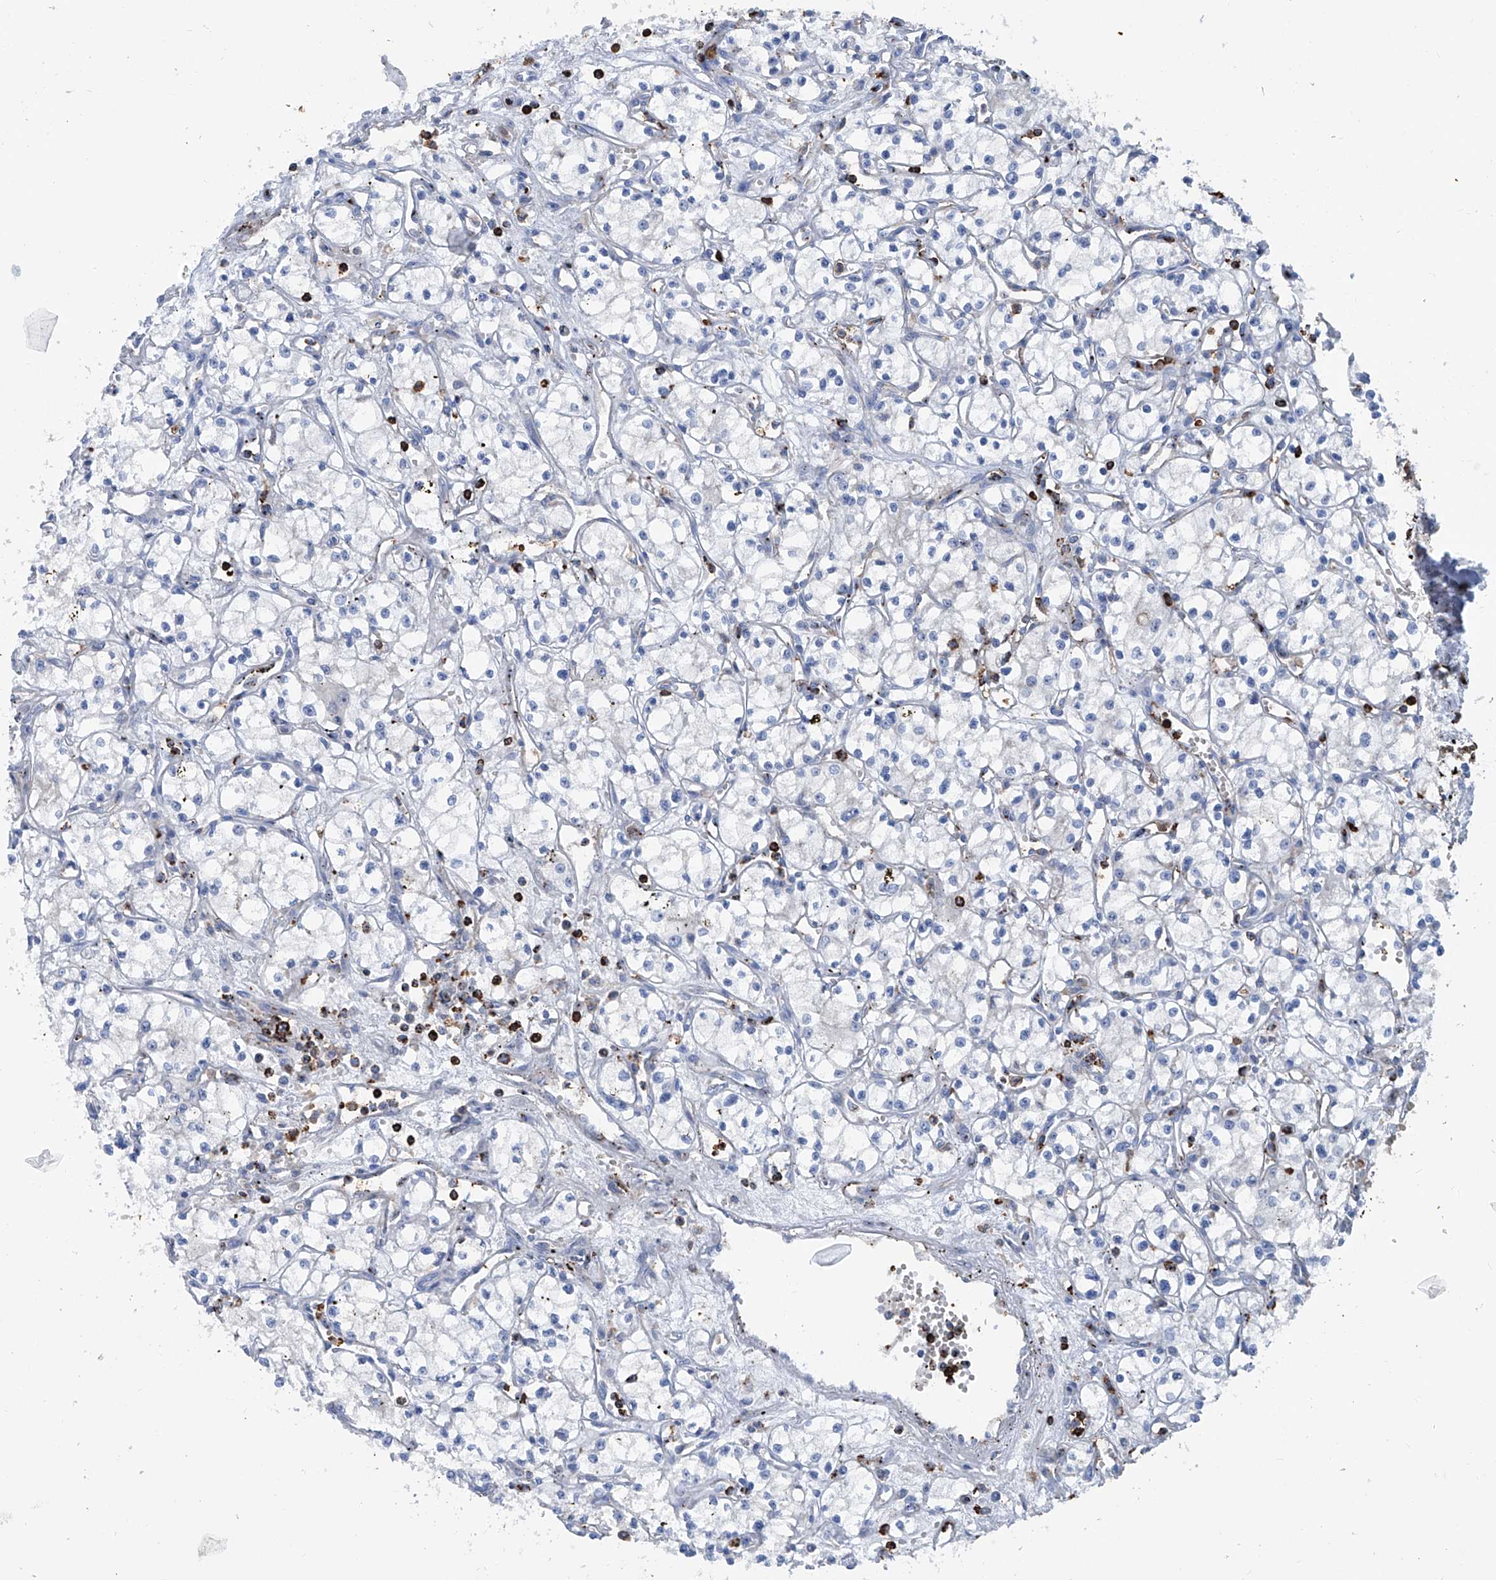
{"staining": {"intensity": "negative", "quantity": "none", "location": "none"}, "tissue": "renal cancer", "cell_type": "Tumor cells", "image_type": "cancer", "snomed": [{"axis": "morphology", "description": "Adenocarcinoma, NOS"}, {"axis": "topography", "description": "Kidney"}], "caption": "Immunohistochemistry (IHC) of human adenocarcinoma (renal) displays no expression in tumor cells.", "gene": "ZNF484", "patient": {"sex": "male", "age": 59}}